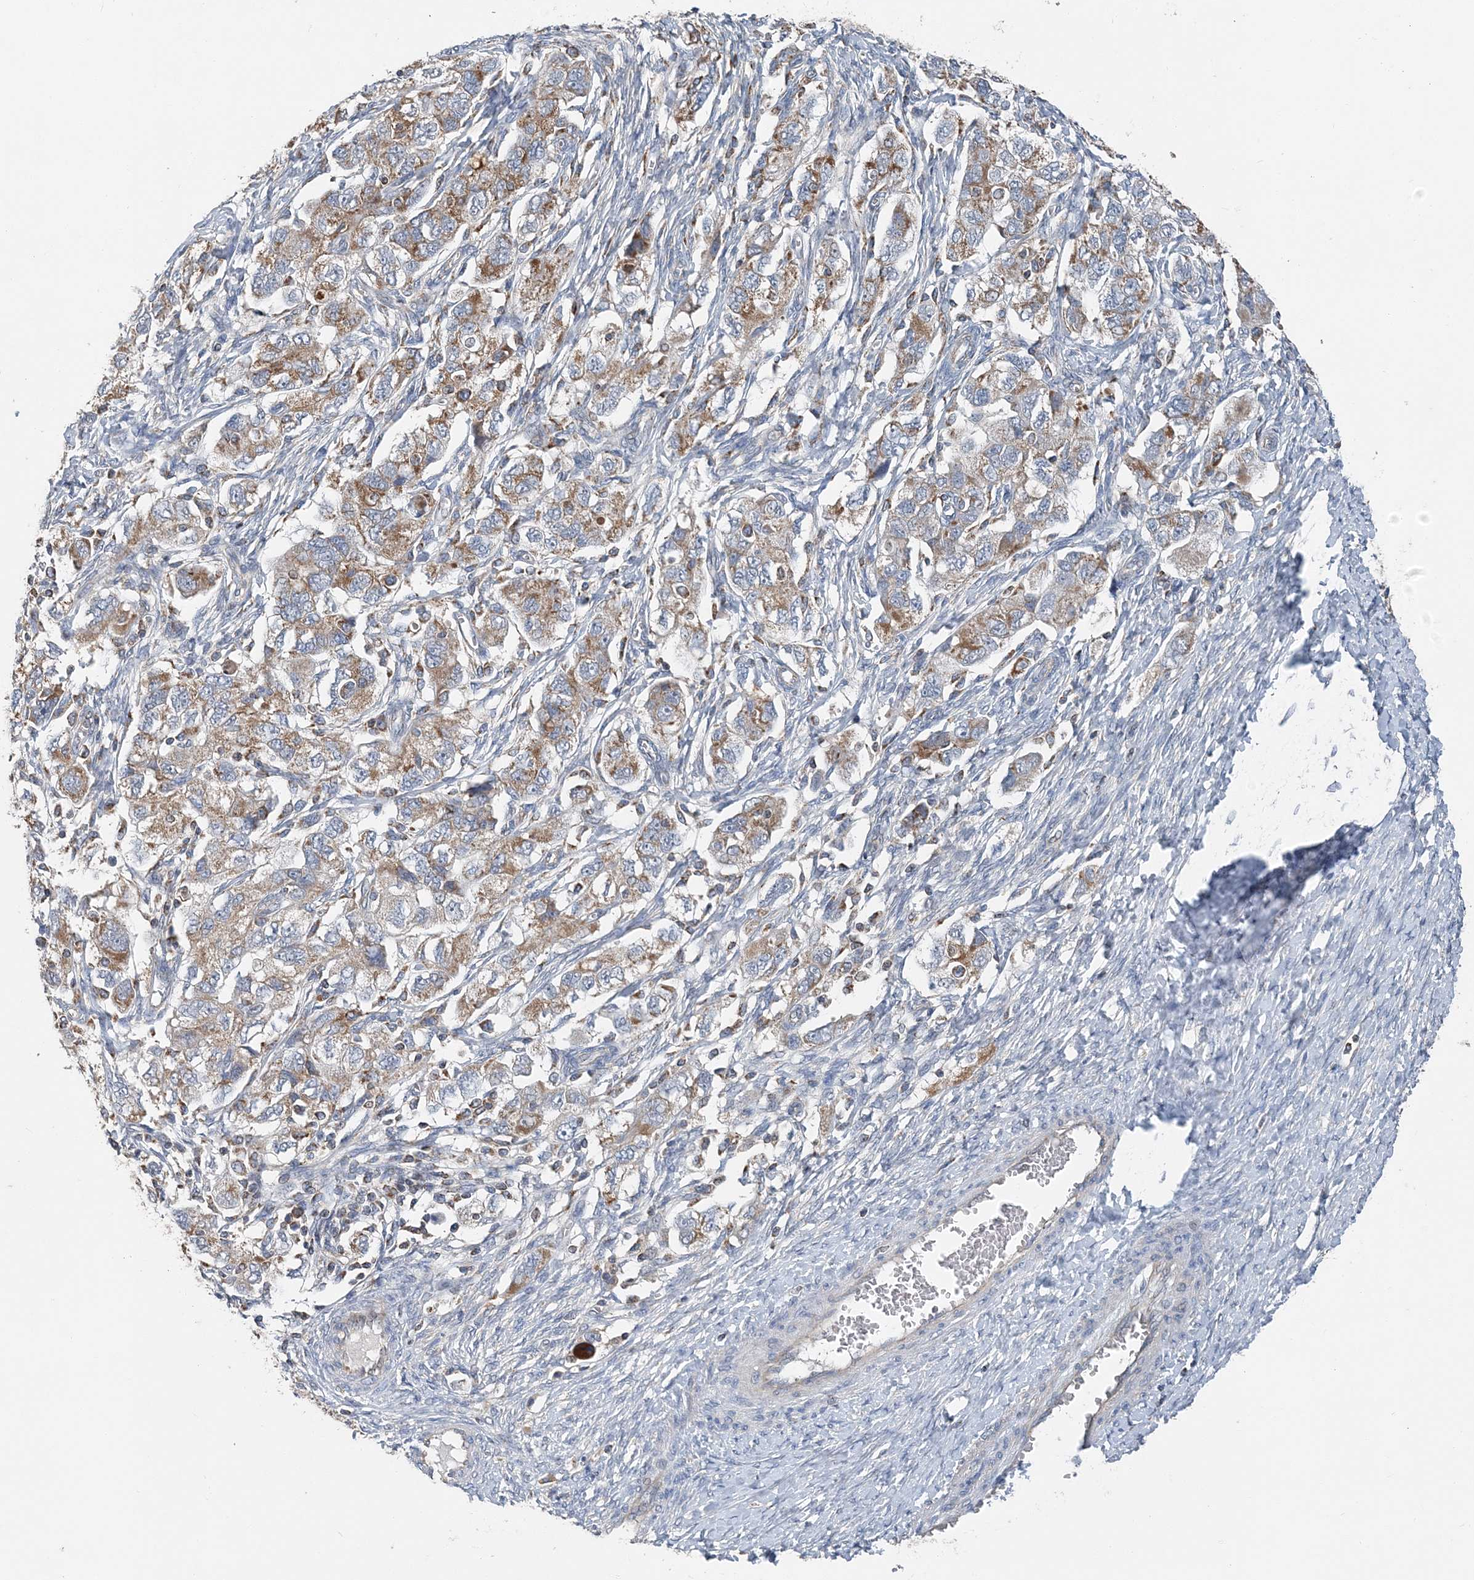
{"staining": {"intensity": "moderate", "quantity": ">75%", "location": "cytoplasmic/membranous"}, "tissue": "ovarian cancer", "cell_type": "Tumor cells", "image_type": "cancer", "snomed": [{"axis": "morphology", "description": "Carcinoma, NOS"}, {"axis": "morphology", "description": "Cystadenocarcinoma, serous, NOS"}, {"axis": "topography", "description": "Ovary"}], "caption": "Immunohistochemical staining of human ovarian cancer (serous cystadenocarcinoma) exhibits moderate cytoplasmic/membranous protein staining in approximately >75% of tumor cells.", "gene": "SPRY2", "patient": {"sex": "female", "age": 69}}